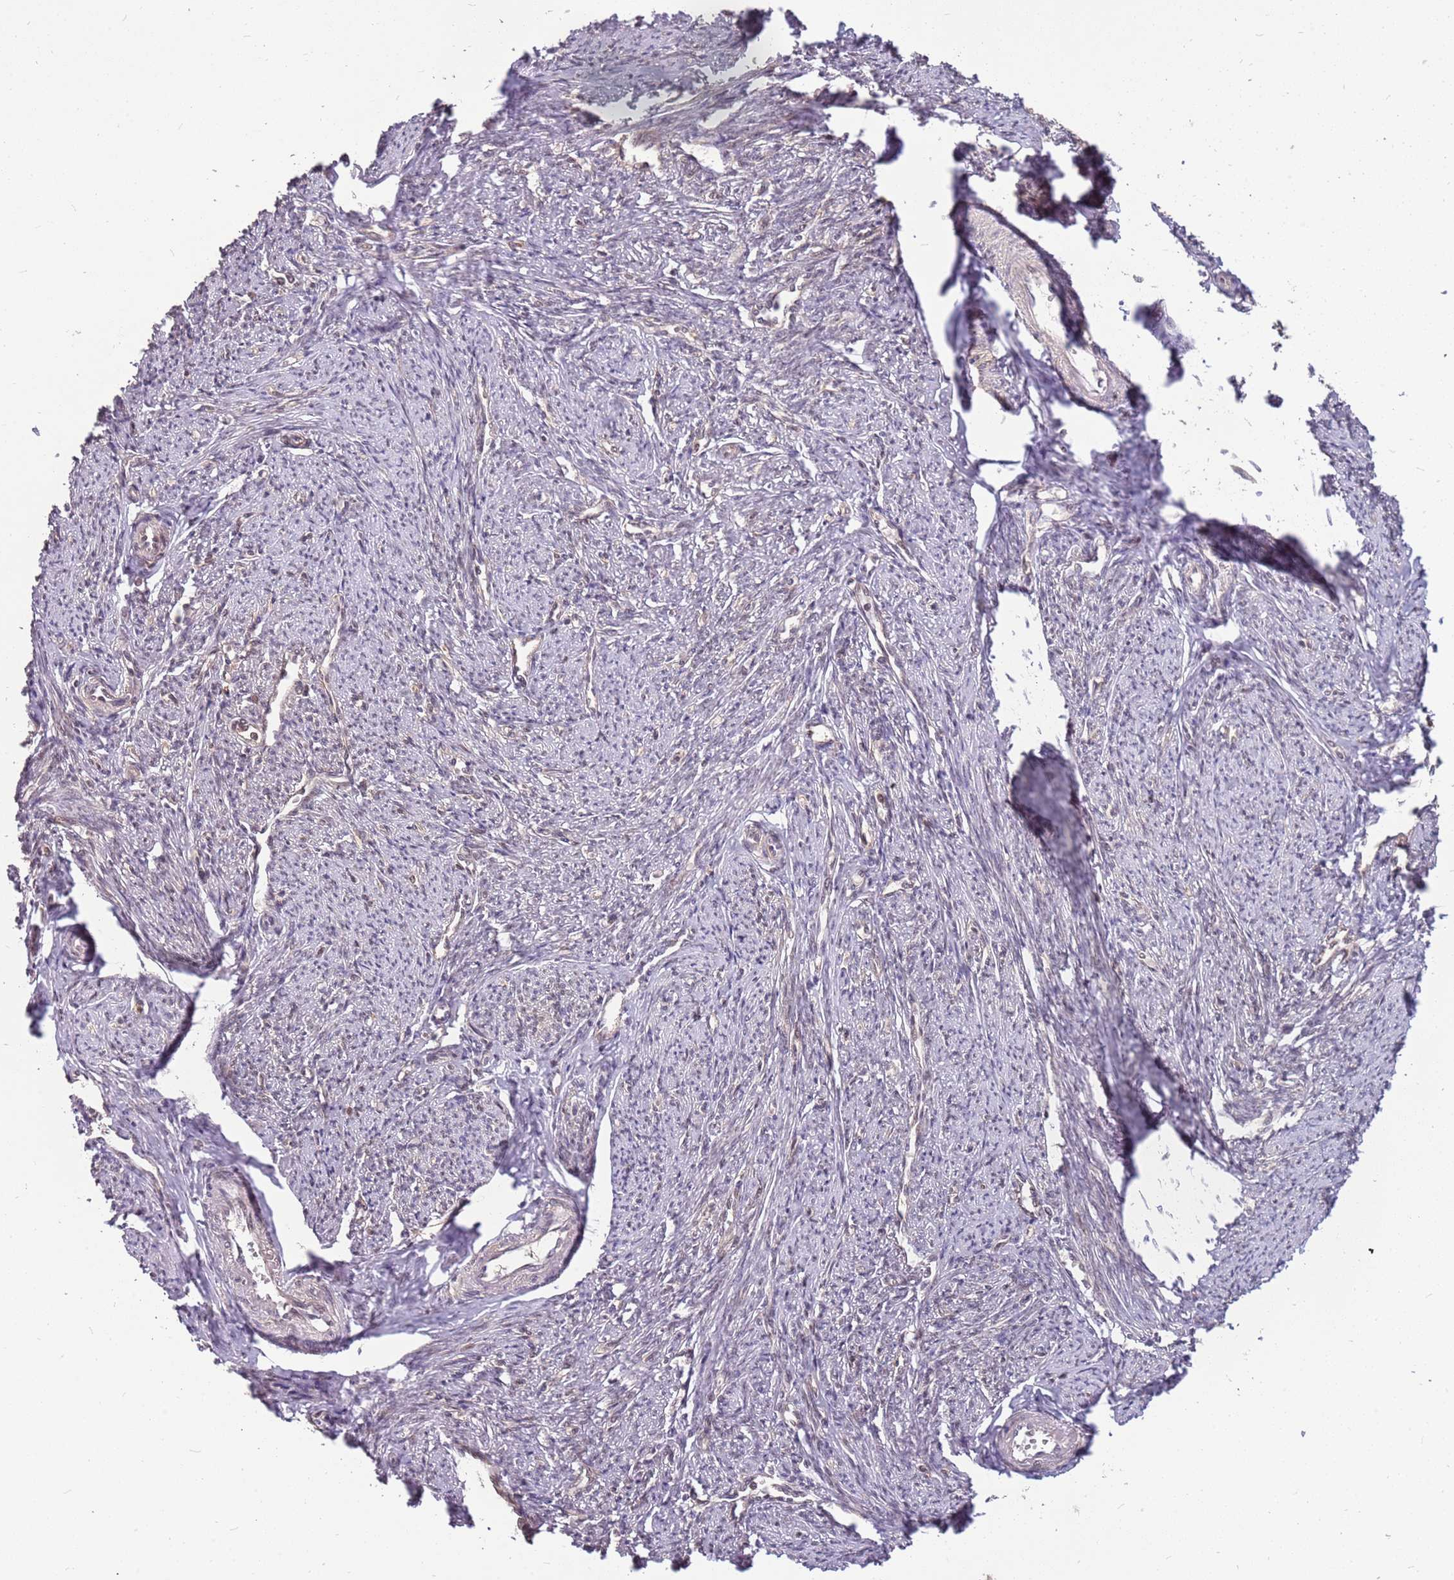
{"staining": {"intensity": "moderate", "quantity": "25%-75%", "location": "cytoplasmic/membranous,nuclear"}, "tissue": "smooth muscle", "cell_type": "Smooth muscle cells", "image_type": "normal", "snomed": [{"axis": "morphology", "description": "Normal tissue, NOS"}, {"axis": "topography", "description": "Smooth muscle"}, {"axis": "topography", "description": "Uterus"}], "caption": "Protein expression analysis of normal human smooth muscle reveals moderate cytoplasmic/membranous,nuclear positivity in about 25%-75% of smooth muscle cells.", "gene": "GBP2", "patient": {"sex": "female", "age": 59}}